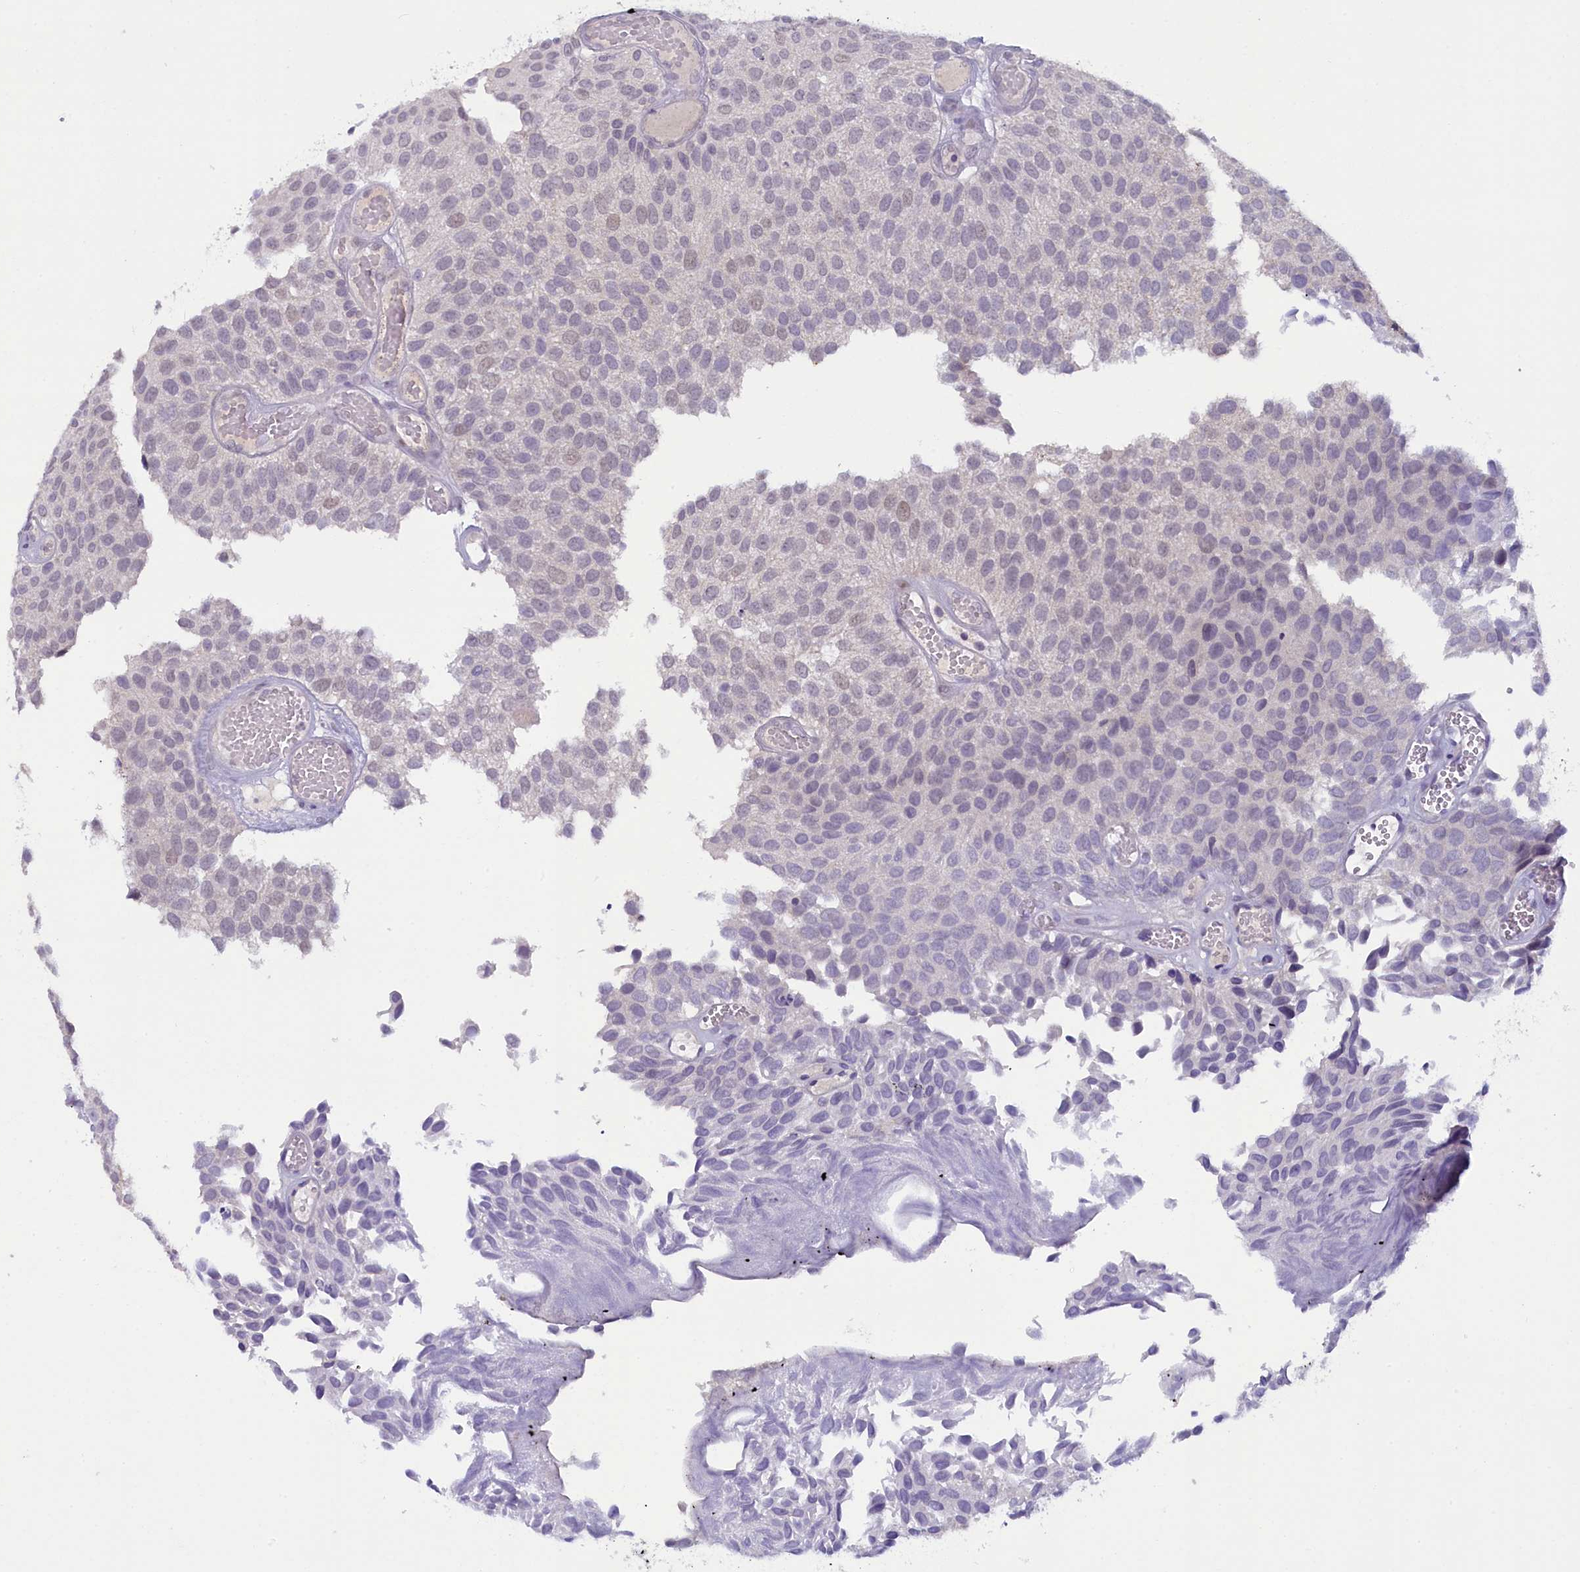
{"staining": {"intensity": "moderate", "quantity": "<25%", "location": "nuclear"}, "tissue": "urothelial cancer", "cell_type": "Tumor cells", "image_type": "cancer", "snomed": [{"axis": "morphology", "description": "Urothelial carcinoma, Low grade"}, {"axis": "topography", "description": "Urinary bladder"}], "caption": "Urothelial carcinoma (low-grade) tissue demonstrates moderate nuclear positivity in approximately <25% of tumor cells", "gene": "CRAMP1", "patient": {"sex": "male", "age": 89}}